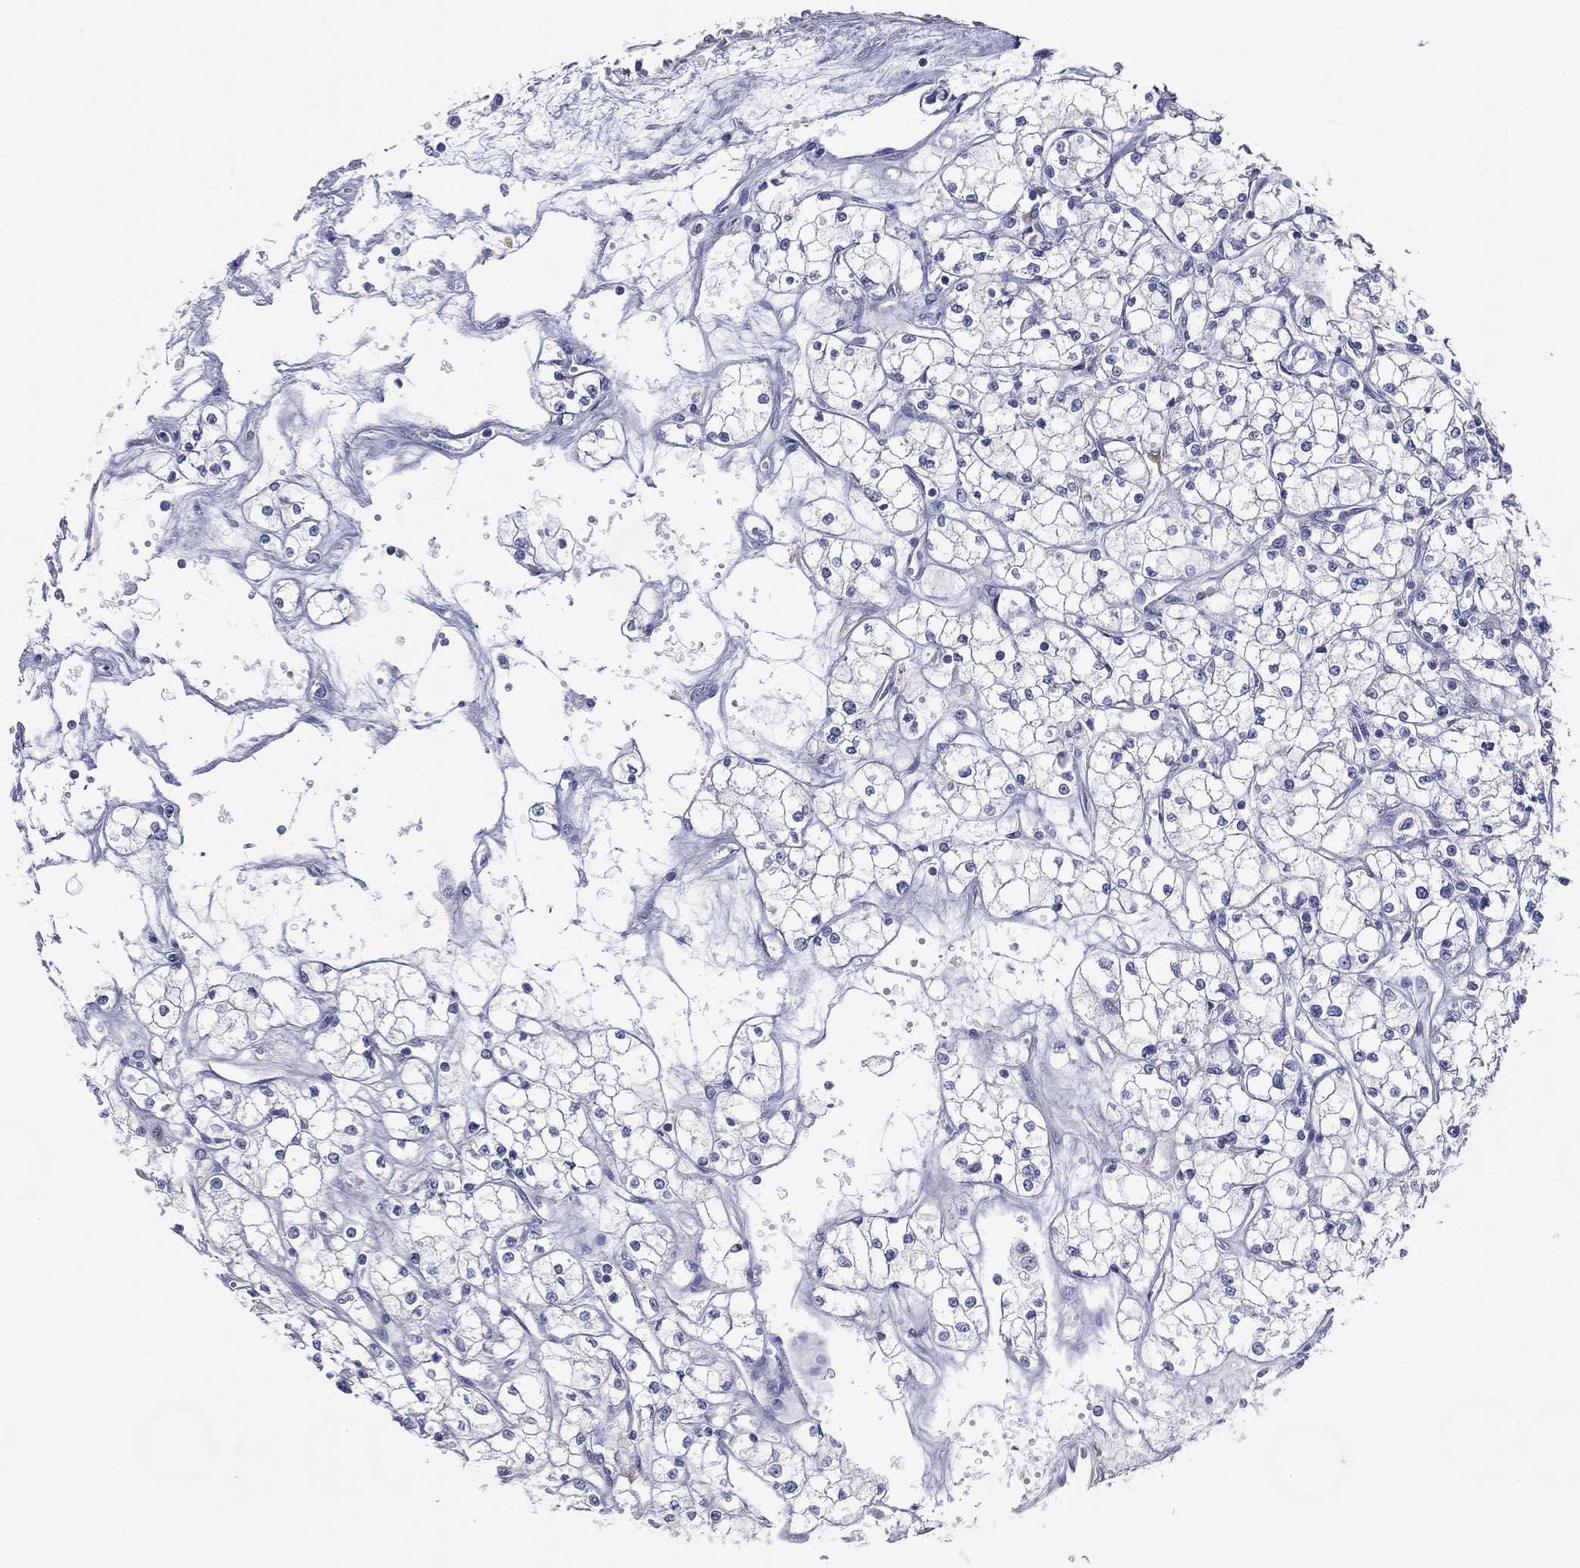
{"staining": {"intensity": "negative", "quantity": "none", "location": "none"}, "tissue": "renal cancer", "cell_type": "Tumor cells", "image_type": "cancer", "snomed": [{"axis": "morphology", "description": "Adenocarcinoma, NOS"}, {"axis": "topography", "description": "Kidney"}], "caption": "DAB immunohistochemical staining of human renal cancer reveals no significant expression in tumor cells.", "gene": "ATP8A2", "patient": {"sex": "male", "age": 67}}